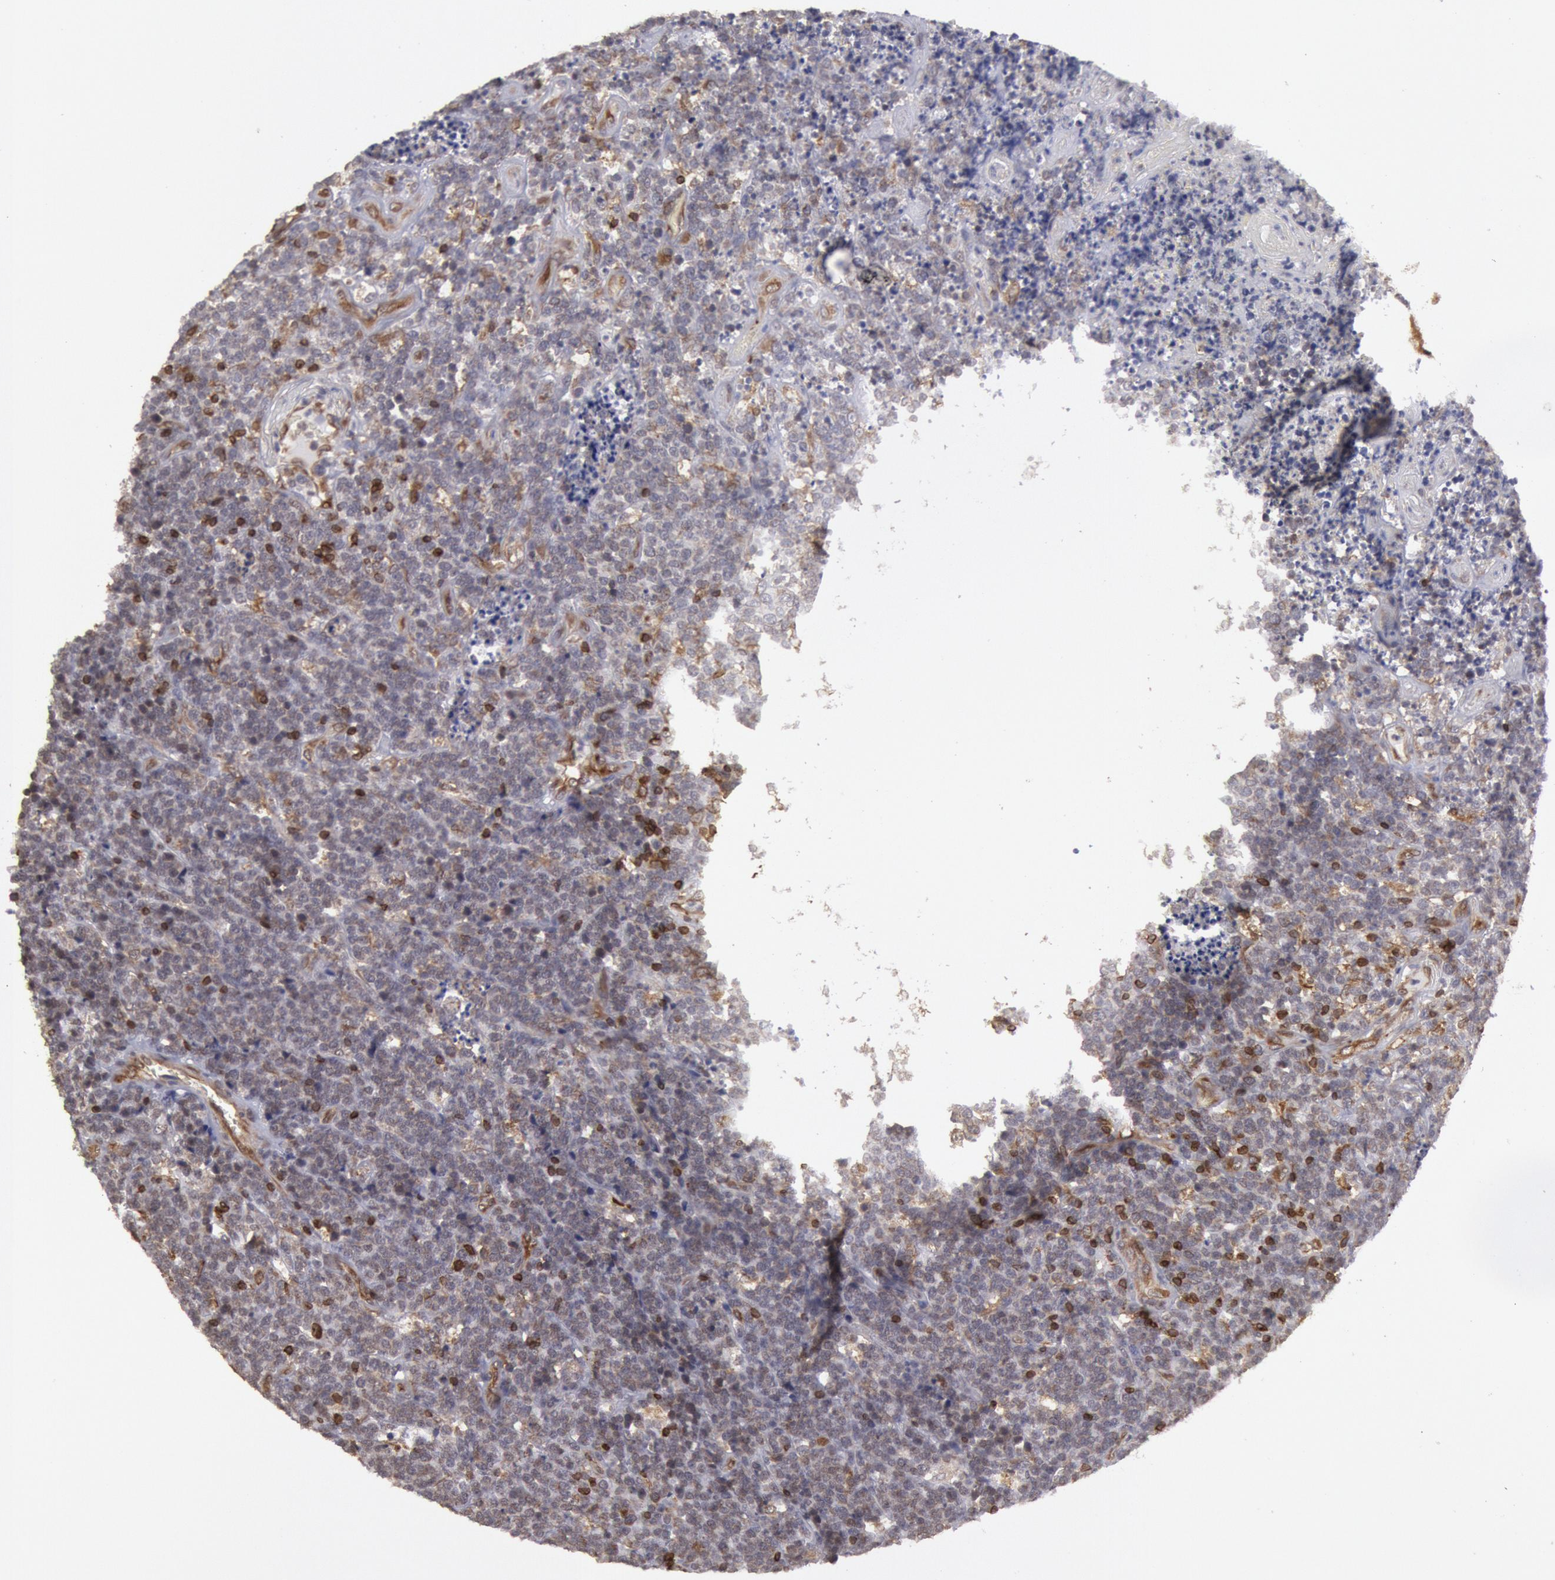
{"staining": {"intensity": "strong", "quantity": "<25%", "location": "cytoplasmic/membranous"}, "tissue": "lymphoma", "cell_type": "Tumor cells", "image_type": "cancer", "snomed": [{"axis": "morphology", "description": "Malignant lymphoma, non-Hodgkin's type, High grade"}, {"axis": "topography", "description": "Small intestine"}, {"axis": "topography", "description": "Colon"}], "caption": "Lymphoma tissue shows strong cytoplasmic/membranous staining in about <25% of tumor cells", "gene": "TAP2", "patient": {"sex": "male", "age": 8}}